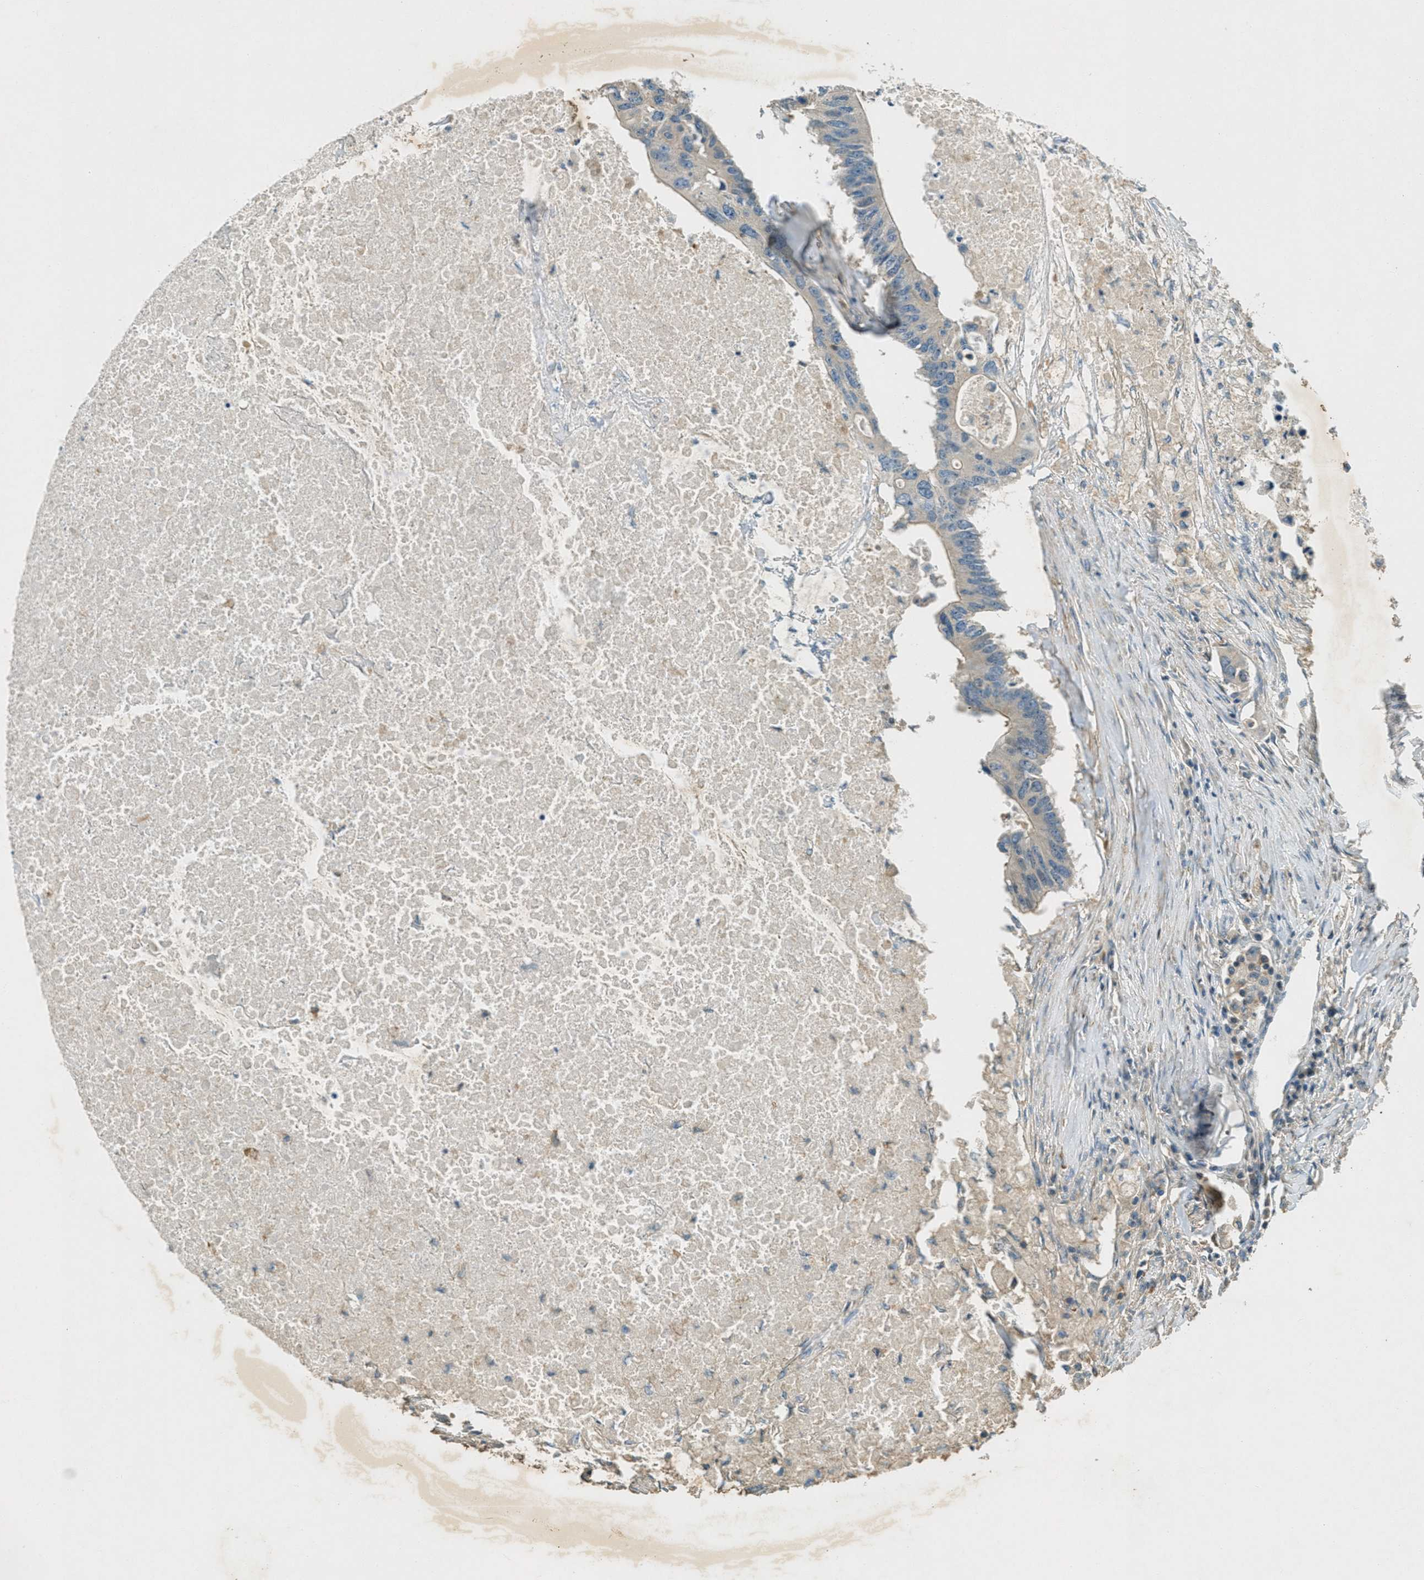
{"staining": {"intensity": "weak", "quantity": "25%-75%", "location": "cytoplasmic/membranous"}, "tissue": "colorectal cancer", "cell_type": "Tumor cells", "image_type": "cancer", "snomed": [{"axis": "morphology", "description": "Adenocarcinoma, NOS"}, {"axis": "topography", "description": "Colon"}], "caption": "Colorectal cancer (adenocarcinoma) was stained to show a protein in brown. There is low levels of weak cytoplasmic/membranous staining in approximately 25%-75% of tumor cells.", "gene": "NUDT4", "patient": {"sex": "male", "age": 71}}